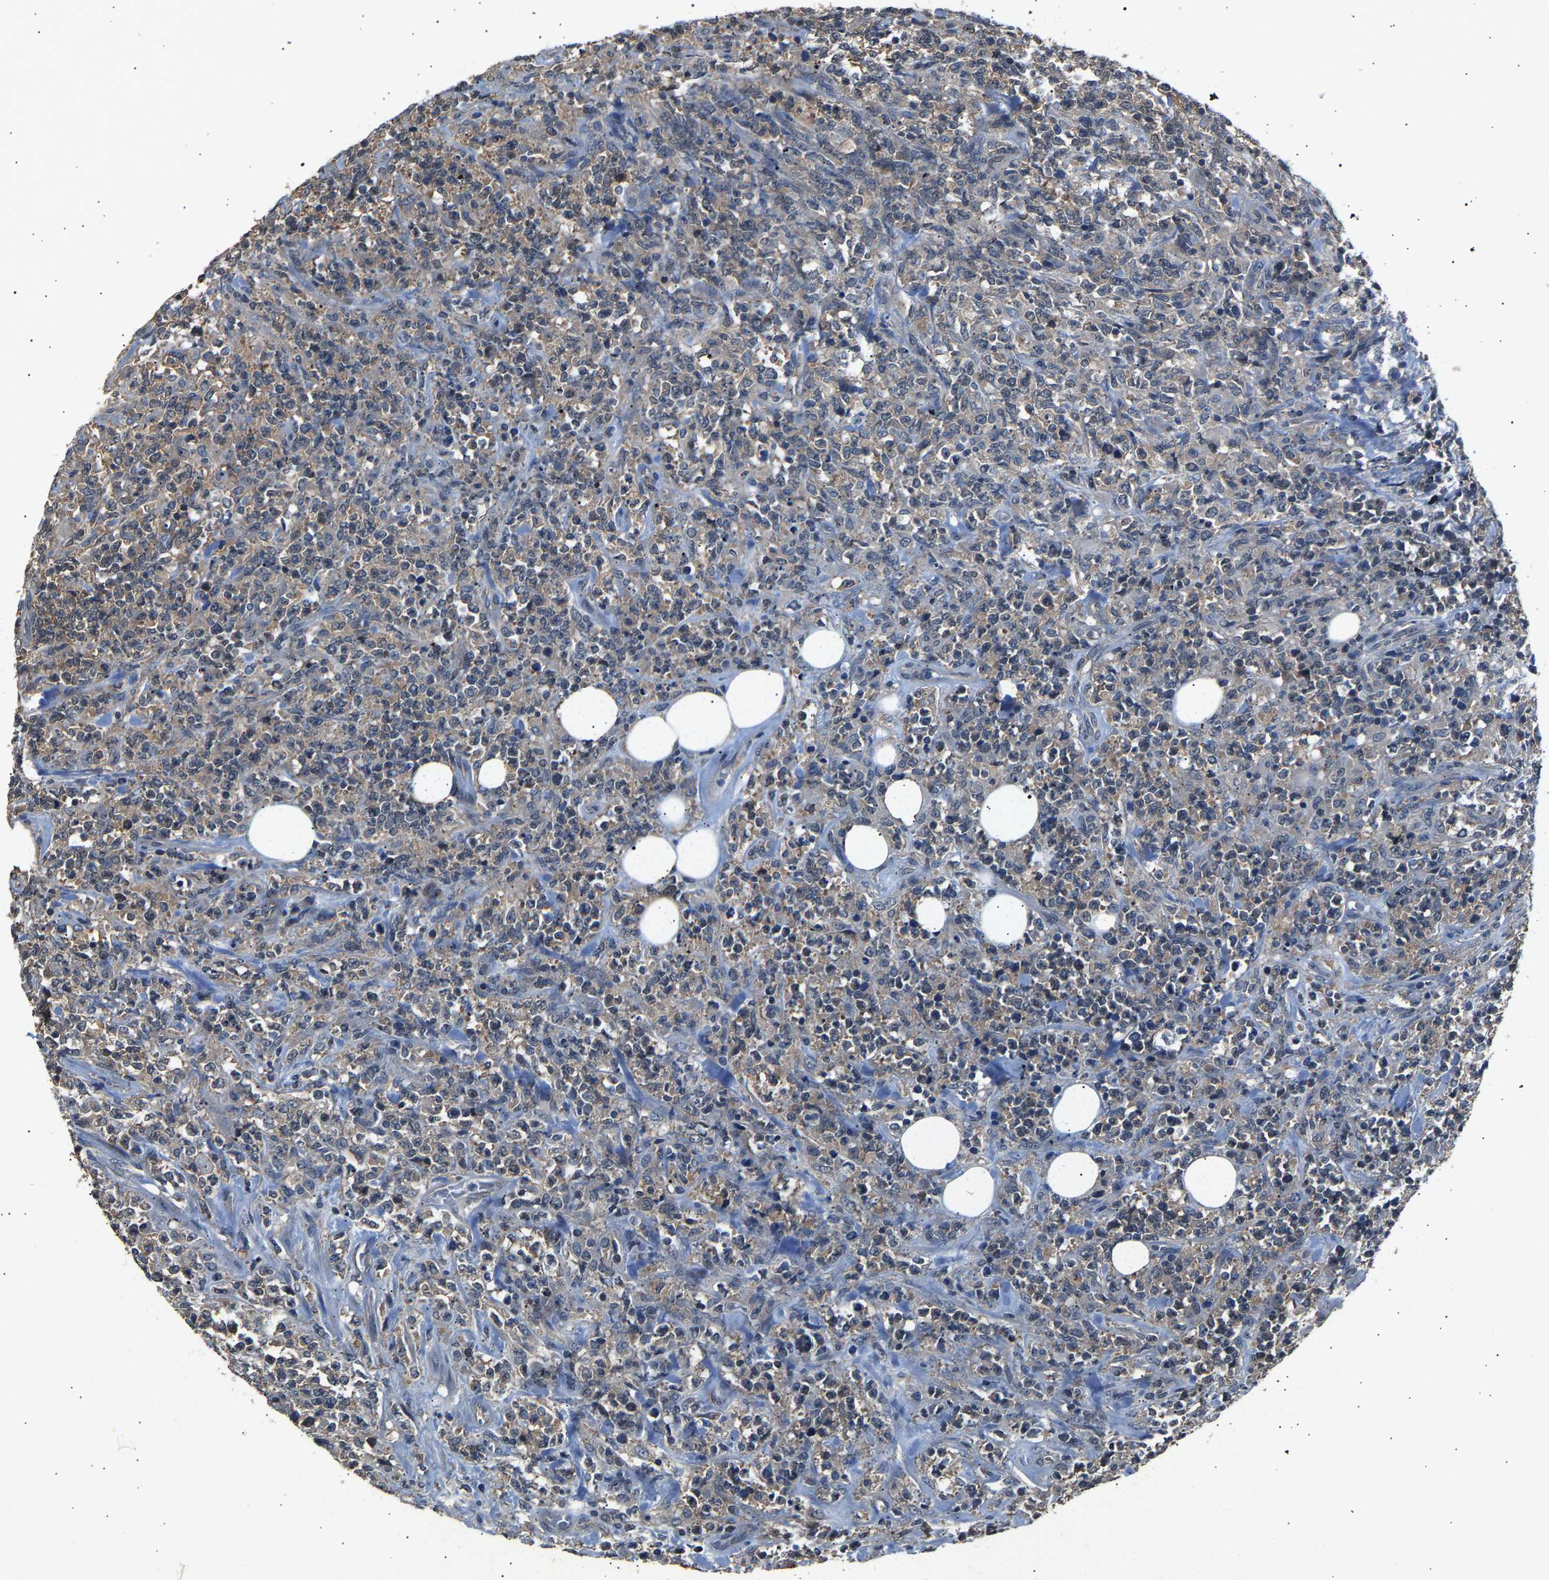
{"staining": {"intensity": "weak", "quantity": "<25%", "location": "cytoplasmic/membranous"}, "tissue": "lymphoma", "cell_type": "Tumor cells", "image_type": "cancer", "snomed": [{"axis": "morphology", "description": "Malignant lymphoma, non-Hodgkin's type, High grade"}, {"axis": "topography", "description": "Soft tissue"}], "caption": "IHC of malignant lymphoma, non-Hodgkin's type (high-grade) demonstrates no expression in tumor cells. Nuclei are stained in blue.", "gene": "ABCC9", "patient": {"sex": "male", "age": 18}}